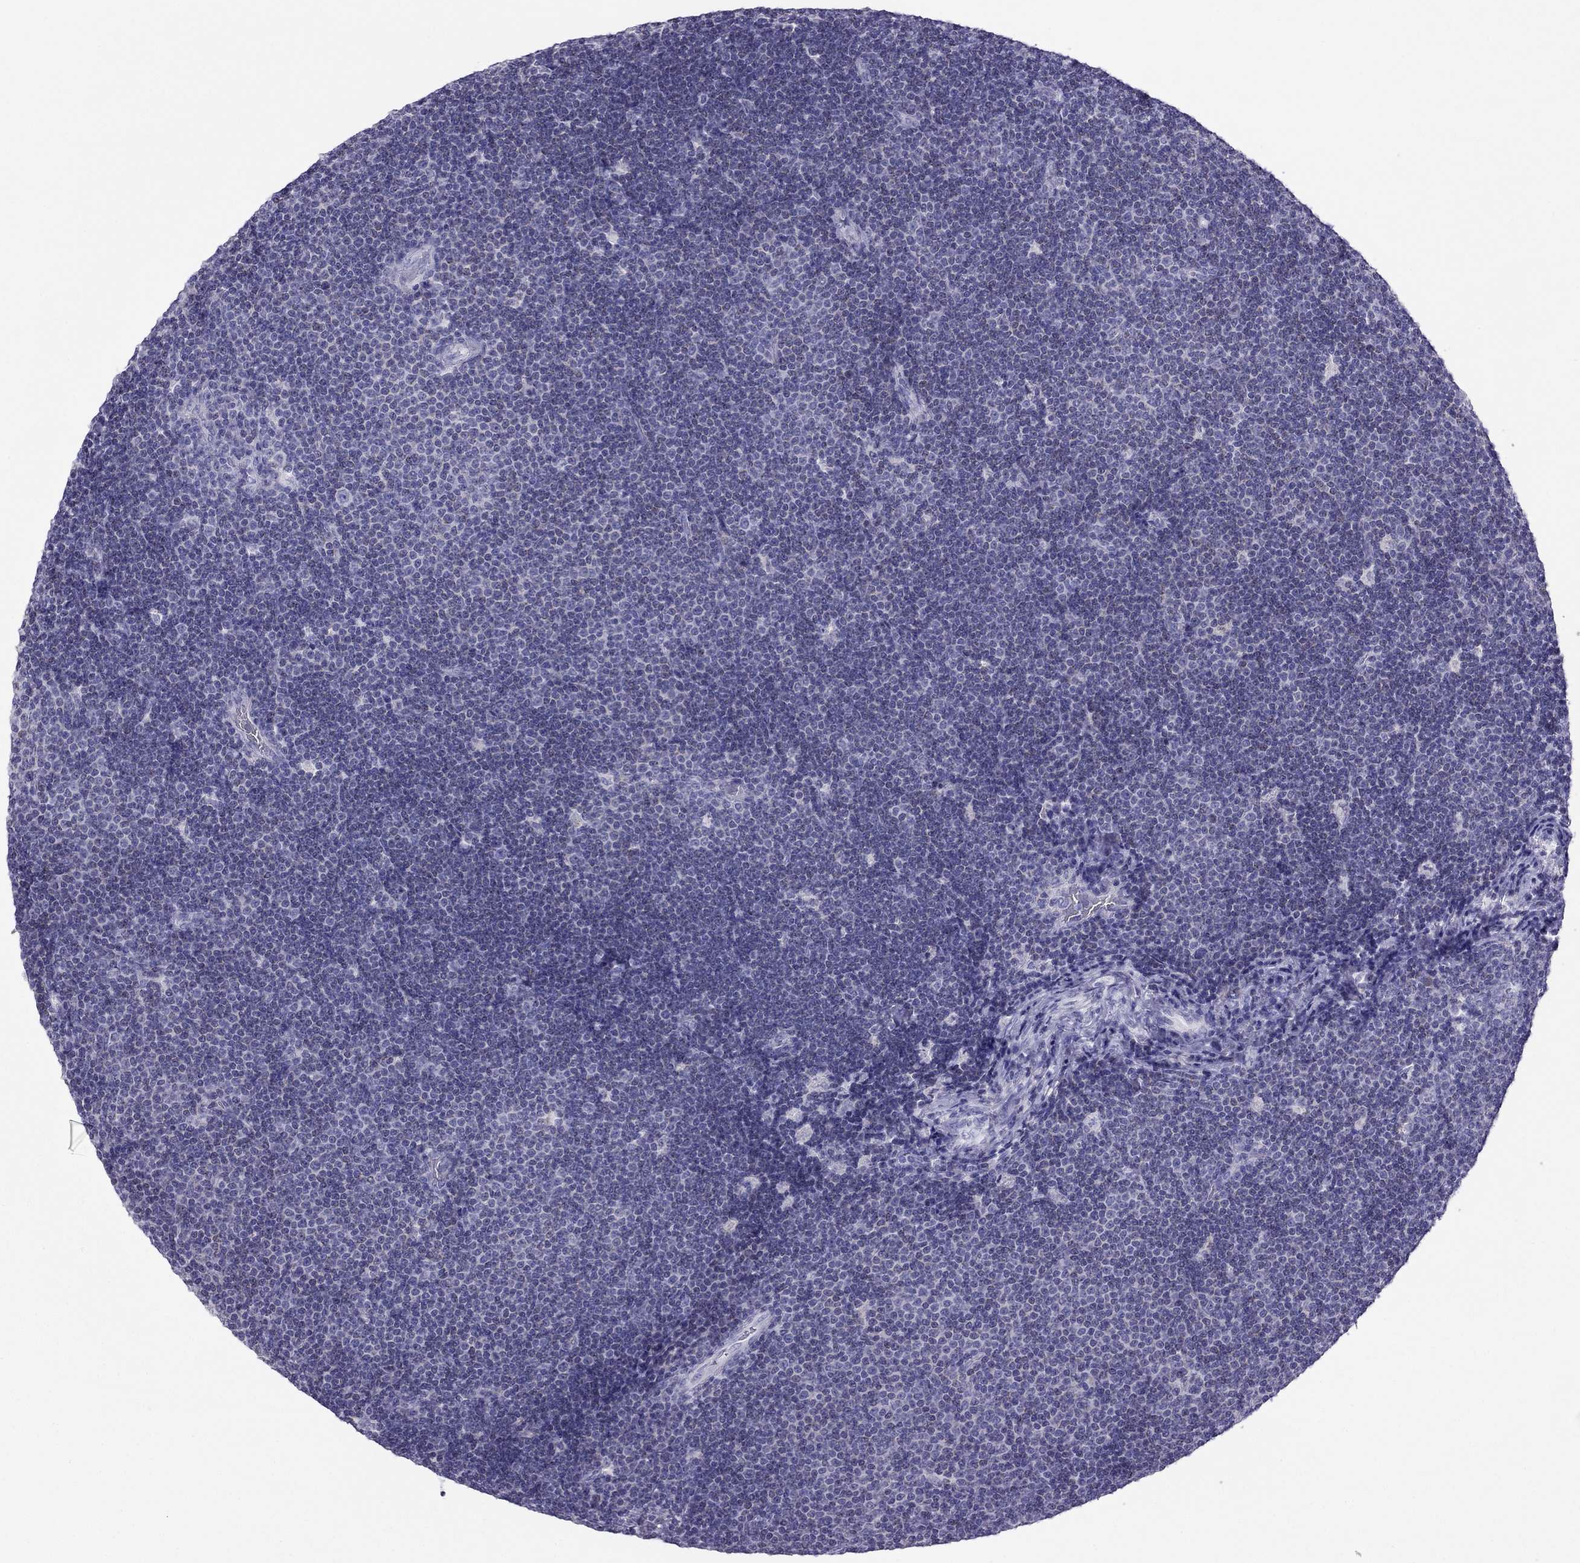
{"staining": {"intensity": "negative", "quantity": "none", "location": "none"}, "tissue": "lymphoma", "cell_type": "Tumor cells", "image_type": "cancer", "snomed": [{"axis": "morphology", "description": "Malignant lymphoma, non-Hodgkin's type, Low grade"}, {"axis": "topography", "description": "Brain"}], "caption": "Immunohistochemical staining of human lymphoma exhibits no significant positivity in tumor cells.", "gene": "MAEL", "patient": {"sex": "female", "age": 66}}